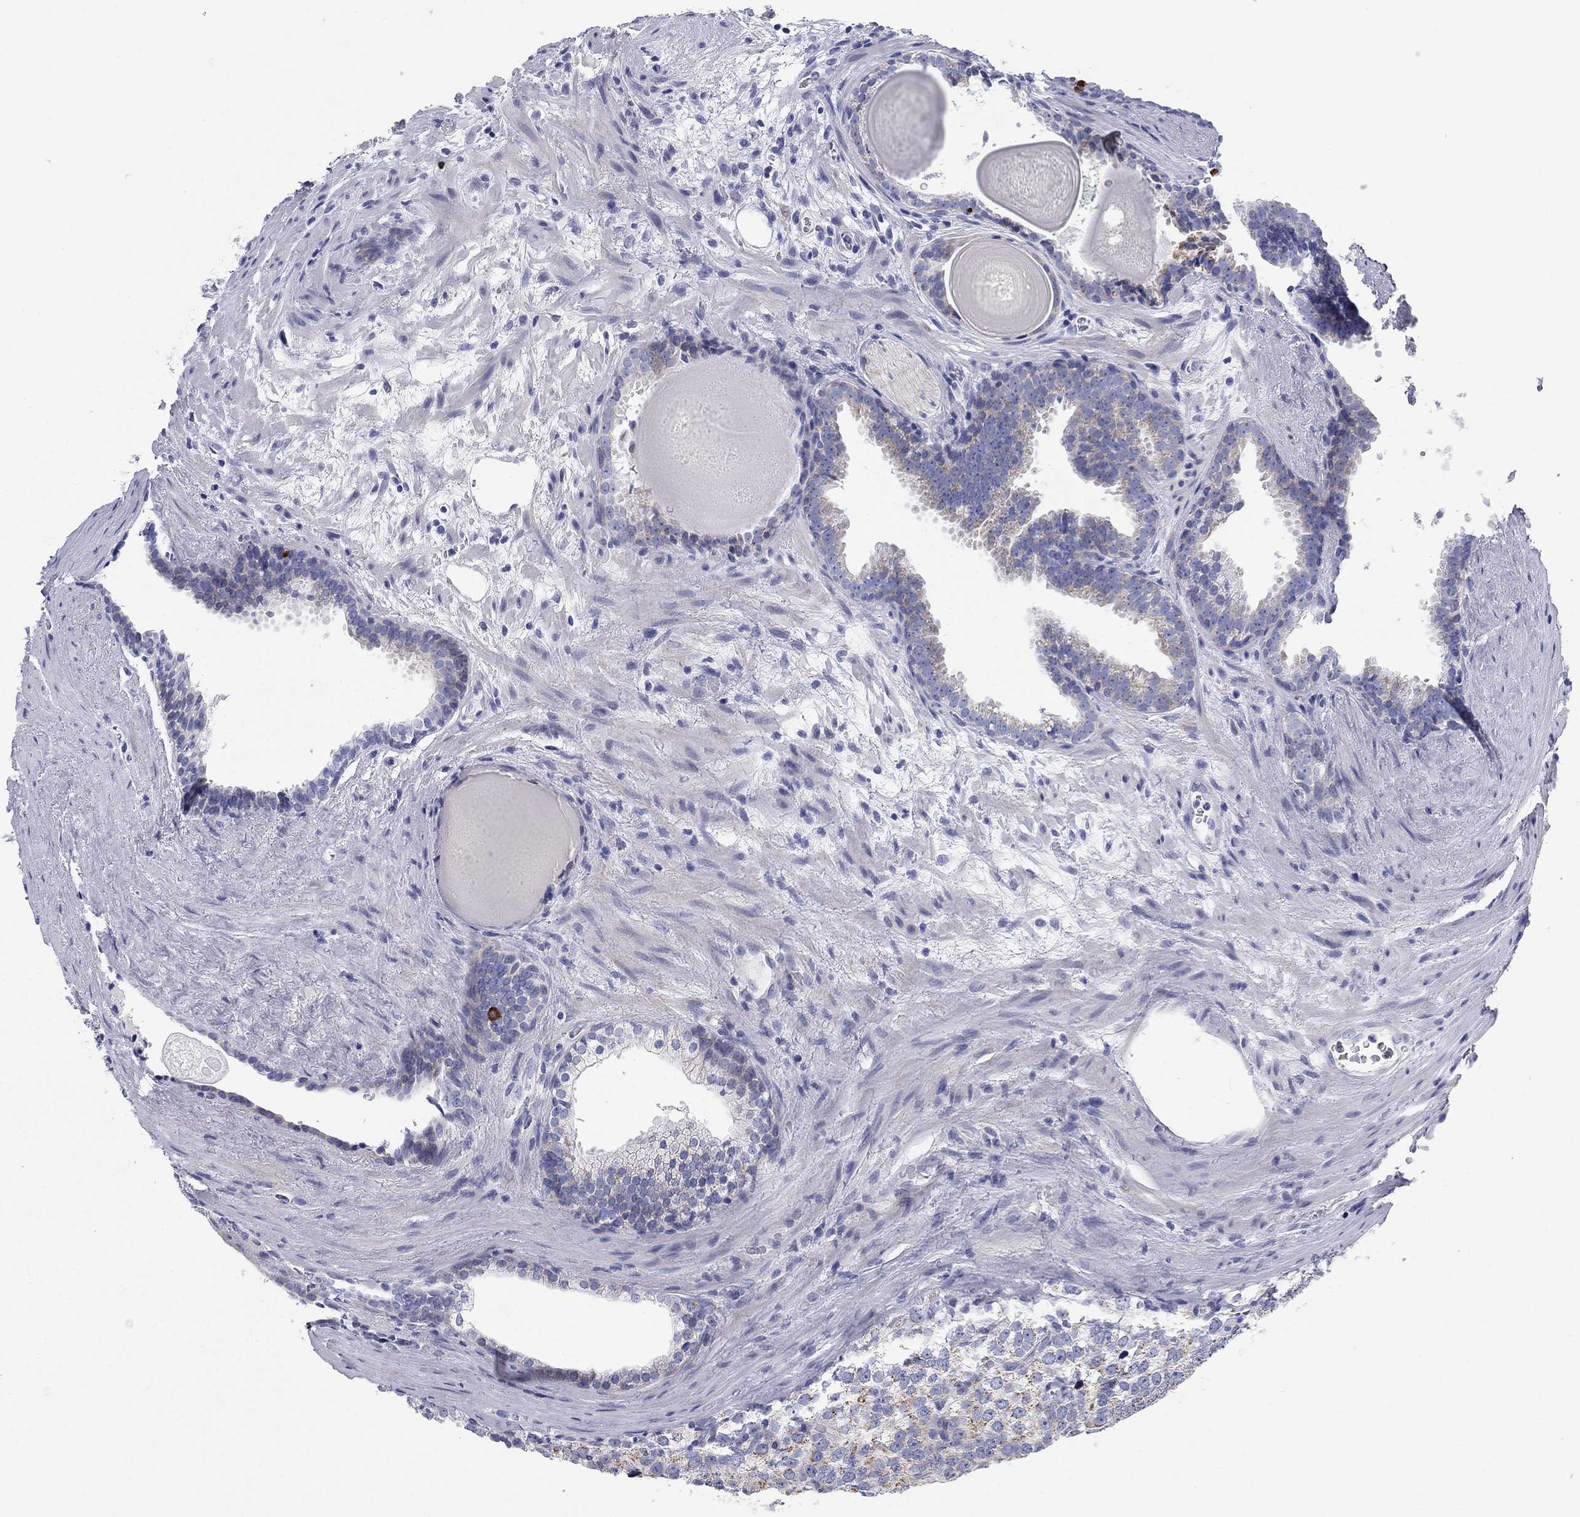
{"staining": {"intensity": "strong", "quantity": "<25%", "location": "cytoplasmic/membranous"}, "tissue": "prostate cancer", "cell_type": "Tumor cells", "image_type": "cancer", "snomed": [{"axis": "morphology", "description": "Adenocarcinoma, High grade"}, {"axis": "topography", "description": "Prostate and seminal vesicle, NOS"}], "caption": "Immunohistochemical staining of human adenocarcinoma (high-grade) (prostate) displays medium levels of strong cytoplasmic/membranous expression in about <25% of tumor cells. (brown staining indicates protein expression, while blue staining denotes nuclei).", "gene": "CHI3L2", "patient": {"sex": "male", "age": 62}}